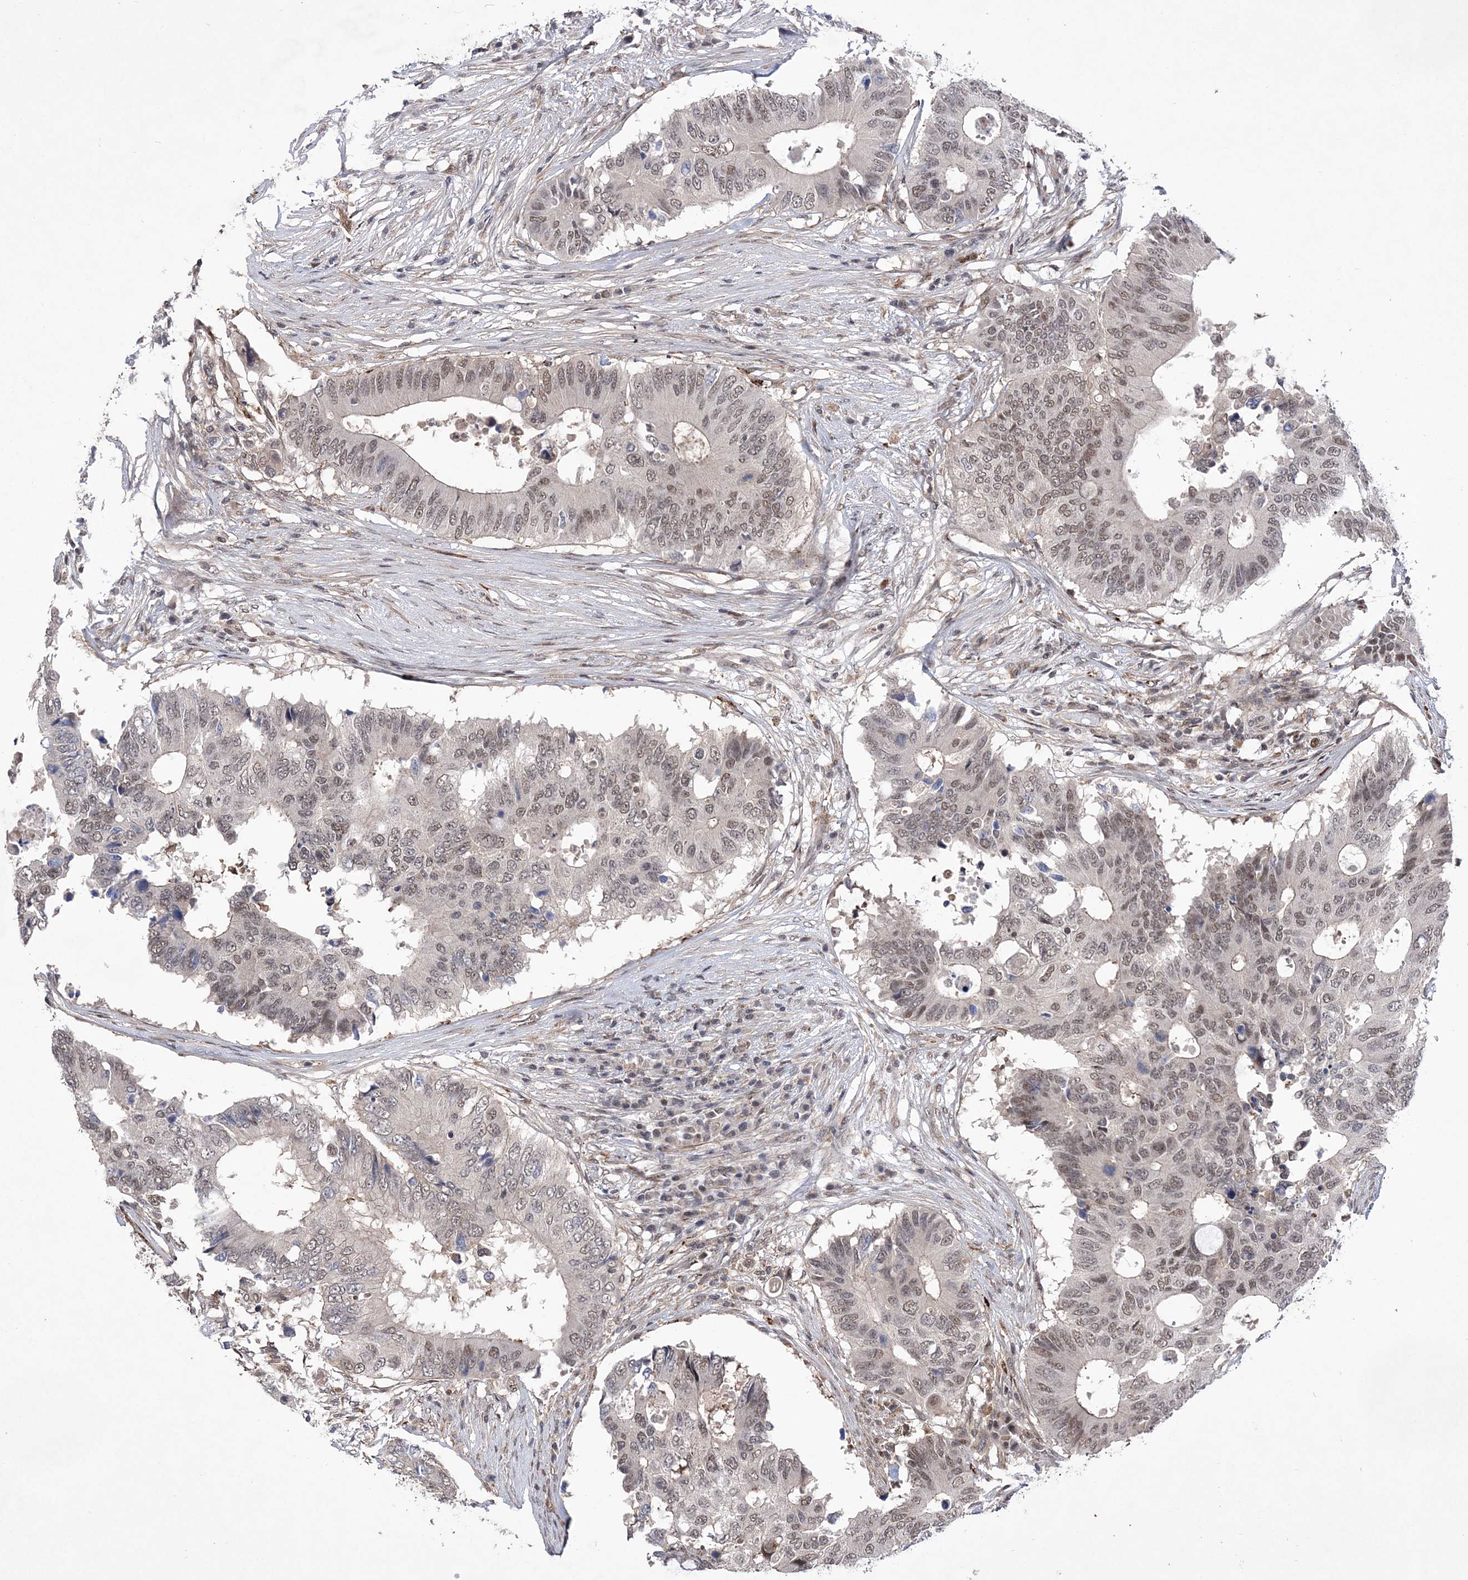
{"staining": {"intensity": "weak", "quantity": ">75%", "location": "nuclear"}, "tissue": "colorectal cancer", "cell_type": "Tumor cells", "image_type": "cancer", "snomed": [{"axis": "morphology", "description": "Adenocarcinoma, NOS"}, {"axis": "topography", "description": "Colon"}], "caption": "Colorectal adenocarcinoma stained with DAB immunohistochemistry (IHC) shows low levels of weak nuclear expression in approximately >75% of tumor cells.", "gene": "BOD1L1", "patient": {"sex": "male", "age": 71}}